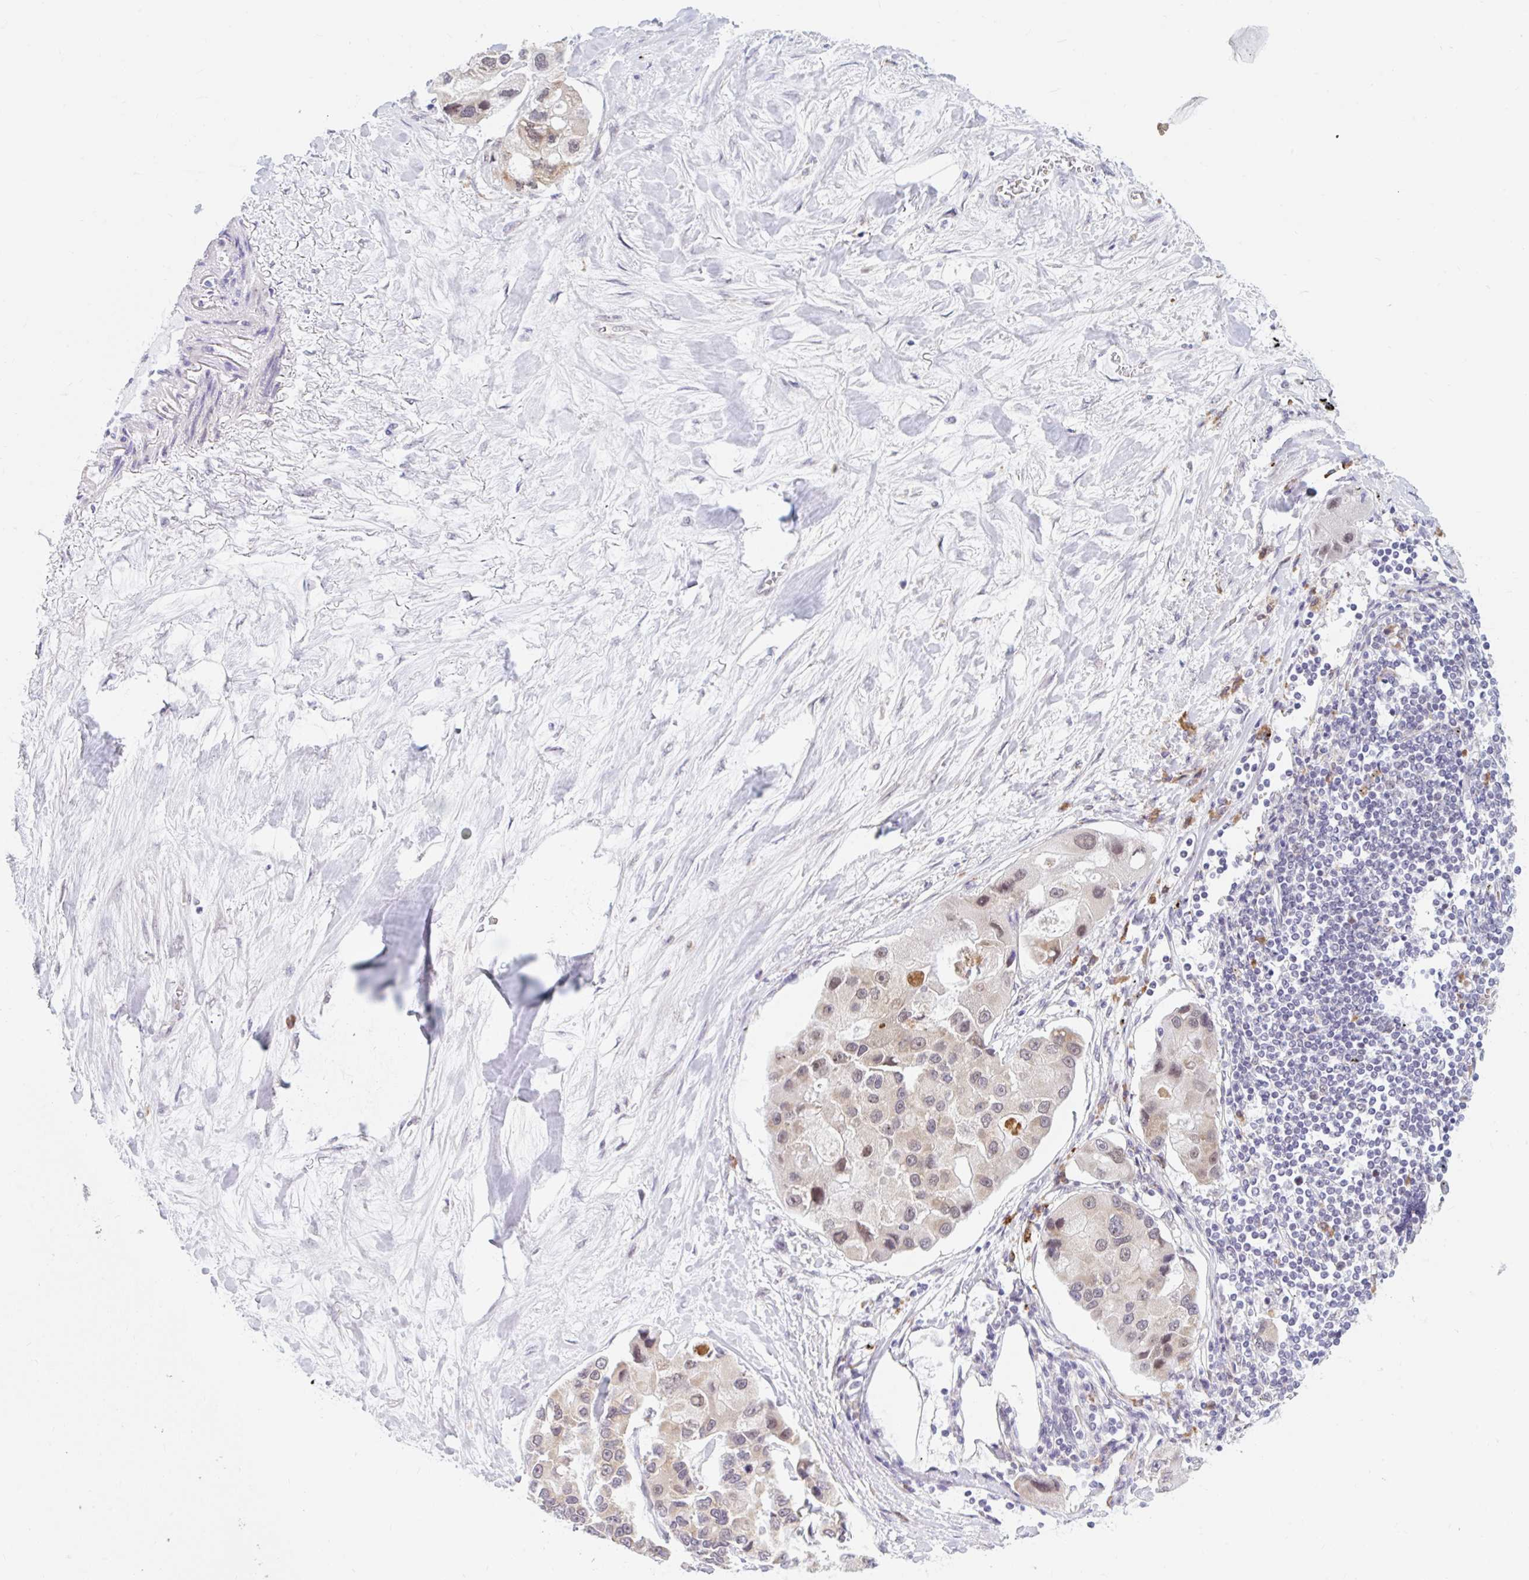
{"staining": {"intensity": "weak", "quantity": "25%-75%", "location": "cytoplasmic/membranous"}, "tissue": "lung cancer", "cell_type": "Tumor cells", "image_type": "cancer", "snomed": [{"axis": "morphology", "description": "Adenocarcinoma, NOS"}, {"axis": "topography", "description": "Lung"}], "caption": "Immunohistochemistry (IHC) of human lung cancer shows low levels of weak cytoplasmic/membranous staining in approximately 25%-75% of tumor cells.", "gene": "SRSF10", "patient": {"sex": "female", "age": 54}}